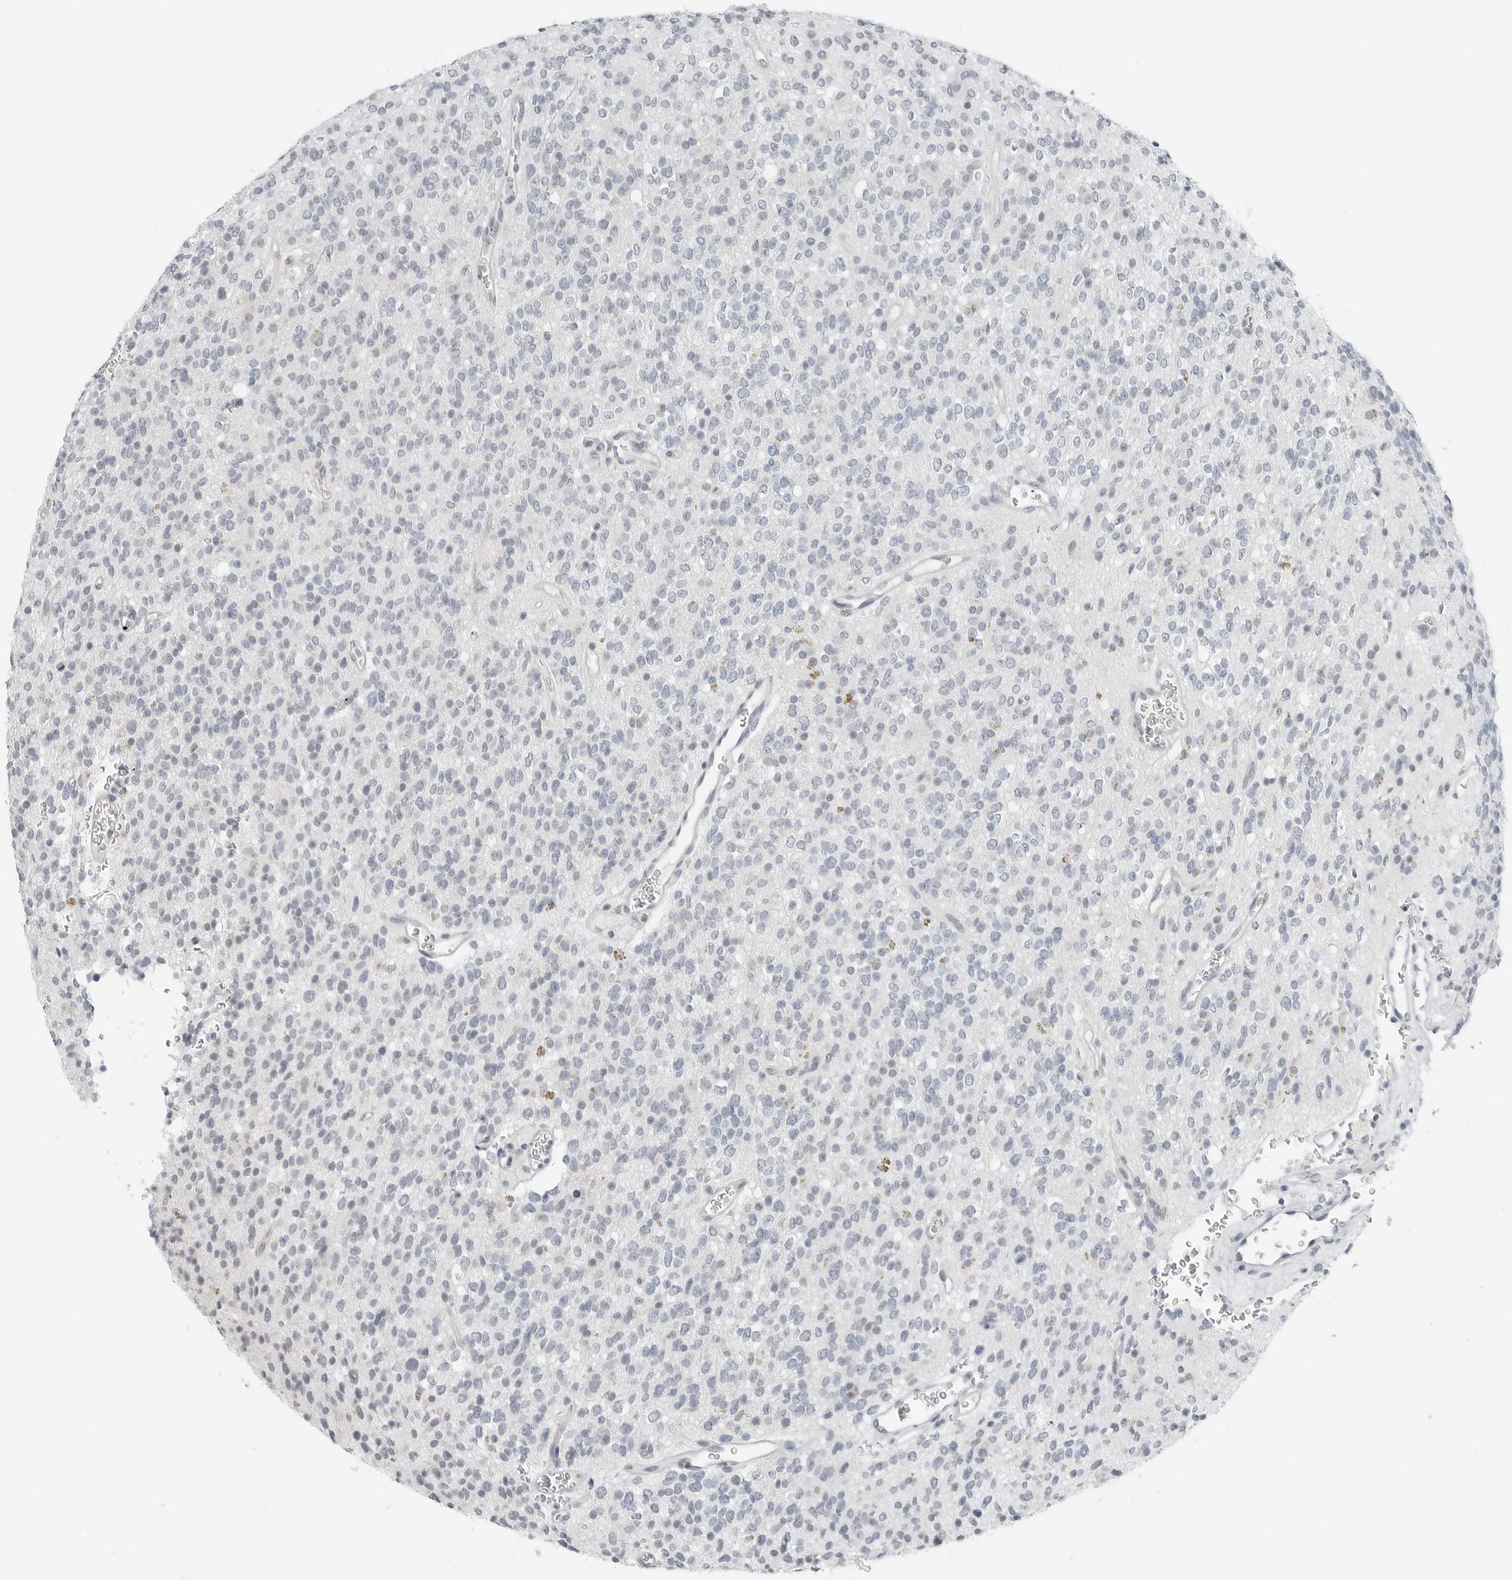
{"staining": {"intensity": "negative", "quantity": "none", "location": "none"}, "tissue": "glioma", "cell_type": "Tumor cells", "image_type": "cancer", "snomed": [{"axis": "morphology", "description": "Glioma, malignant, High grade"}, {"axis": "topography", "description": "Brain"}], "caption": "IHC micrograph of glioma stained for a protein (brown), which exhibits no positivity in tumor cells. (Immunohistochemistry (ihc), brightfield microscopy, high magnification).", "gene": "XIRP1", "patient": {"sex": "male", "age": 34}}